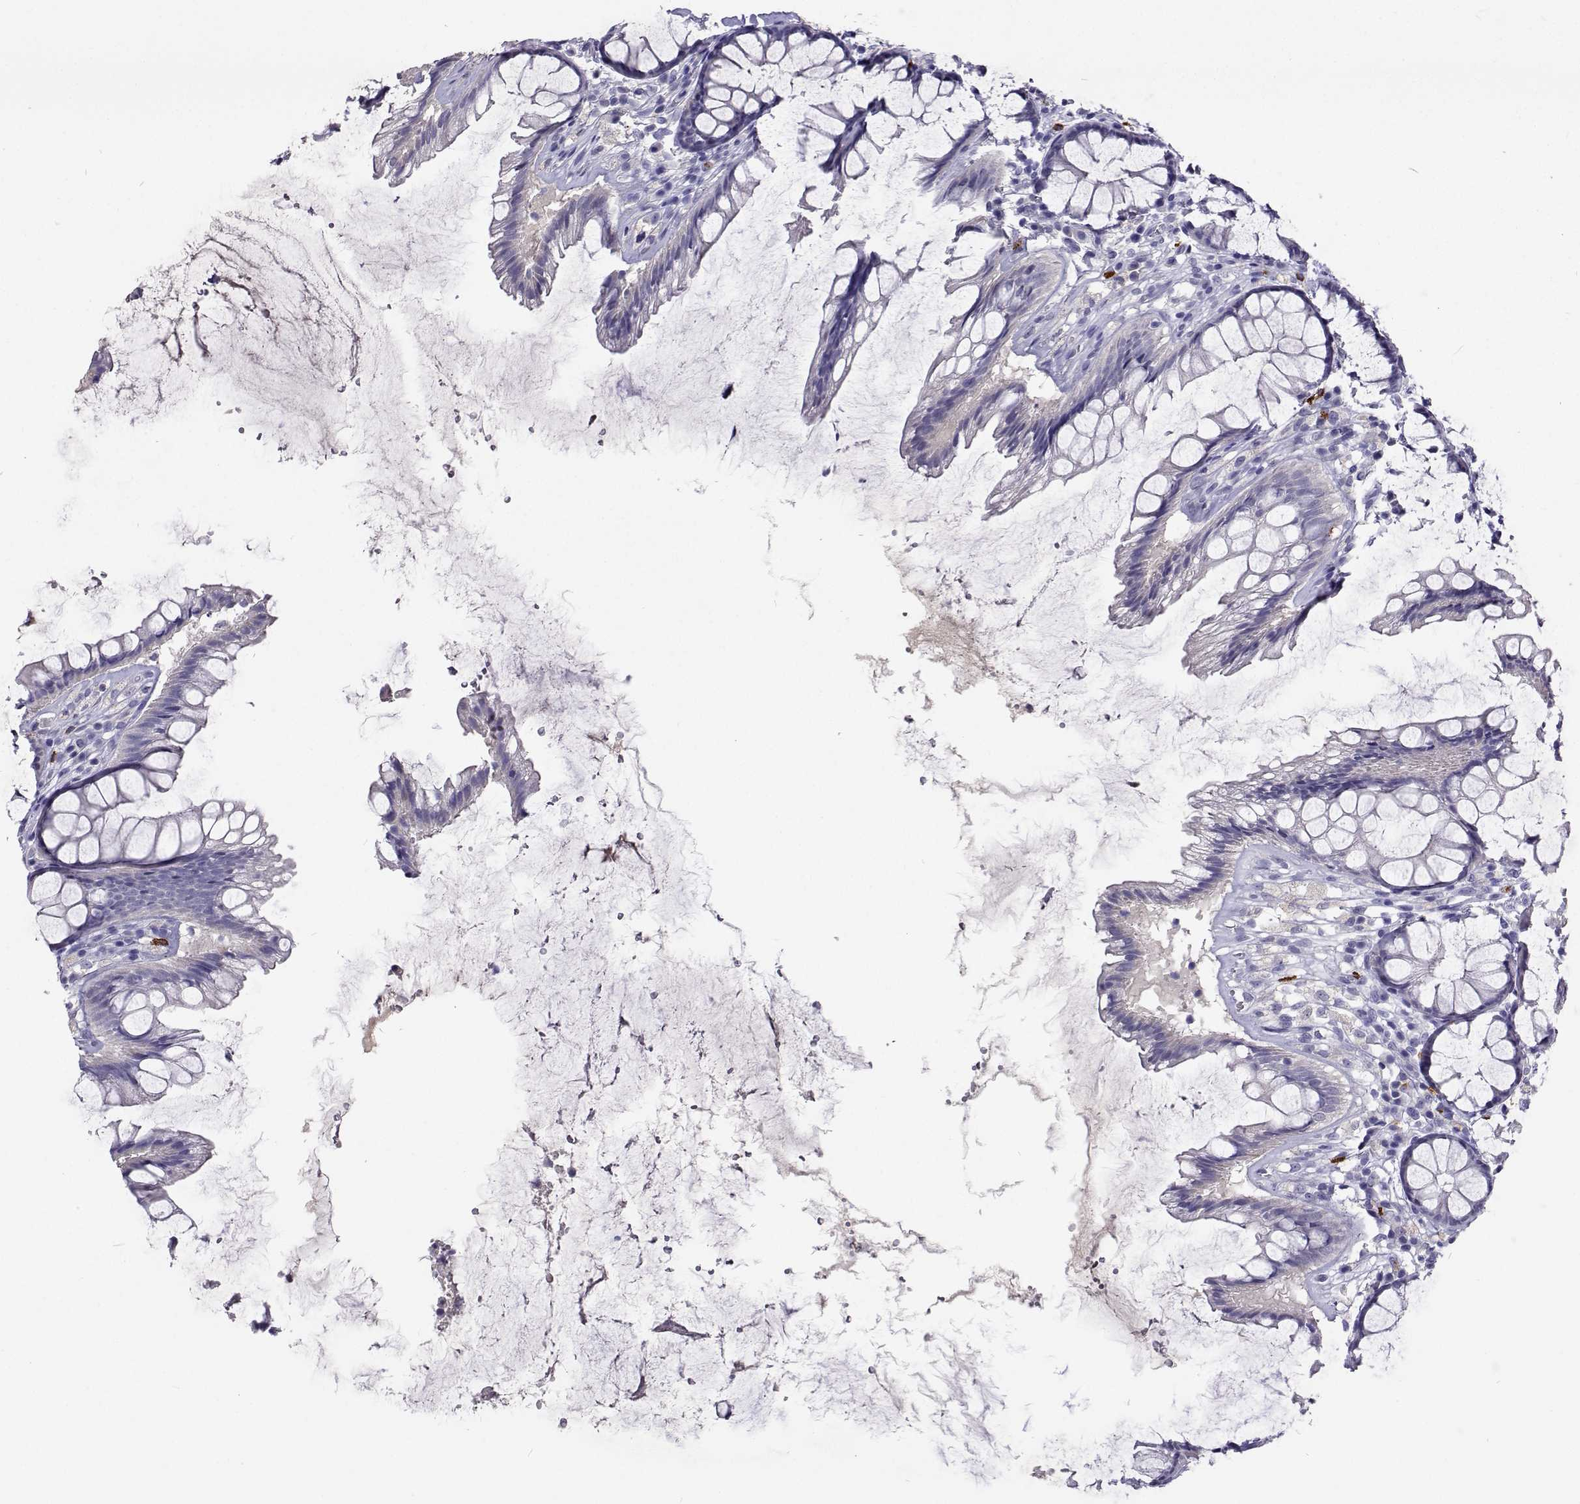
{"staining": {"intensity": "negative", "quantity": "none", "location": "none"}, "tissue": "rectum", "cell_type": "Glandular cells", "image_type": "normal", "snomed": [{"axis": "morphology", "description": "Normal tissue, NOS"}, {"axis": "topography", "description": "Rectum"}], "caption": "Glandular cells show no significant protein positivity in benign rectum. (DAB (3,3'-diaminobenzidine) IHC with hematoxylin counter stain).", "gene": "CFAP44", "patient": {"sex": "male", "age": 72}}